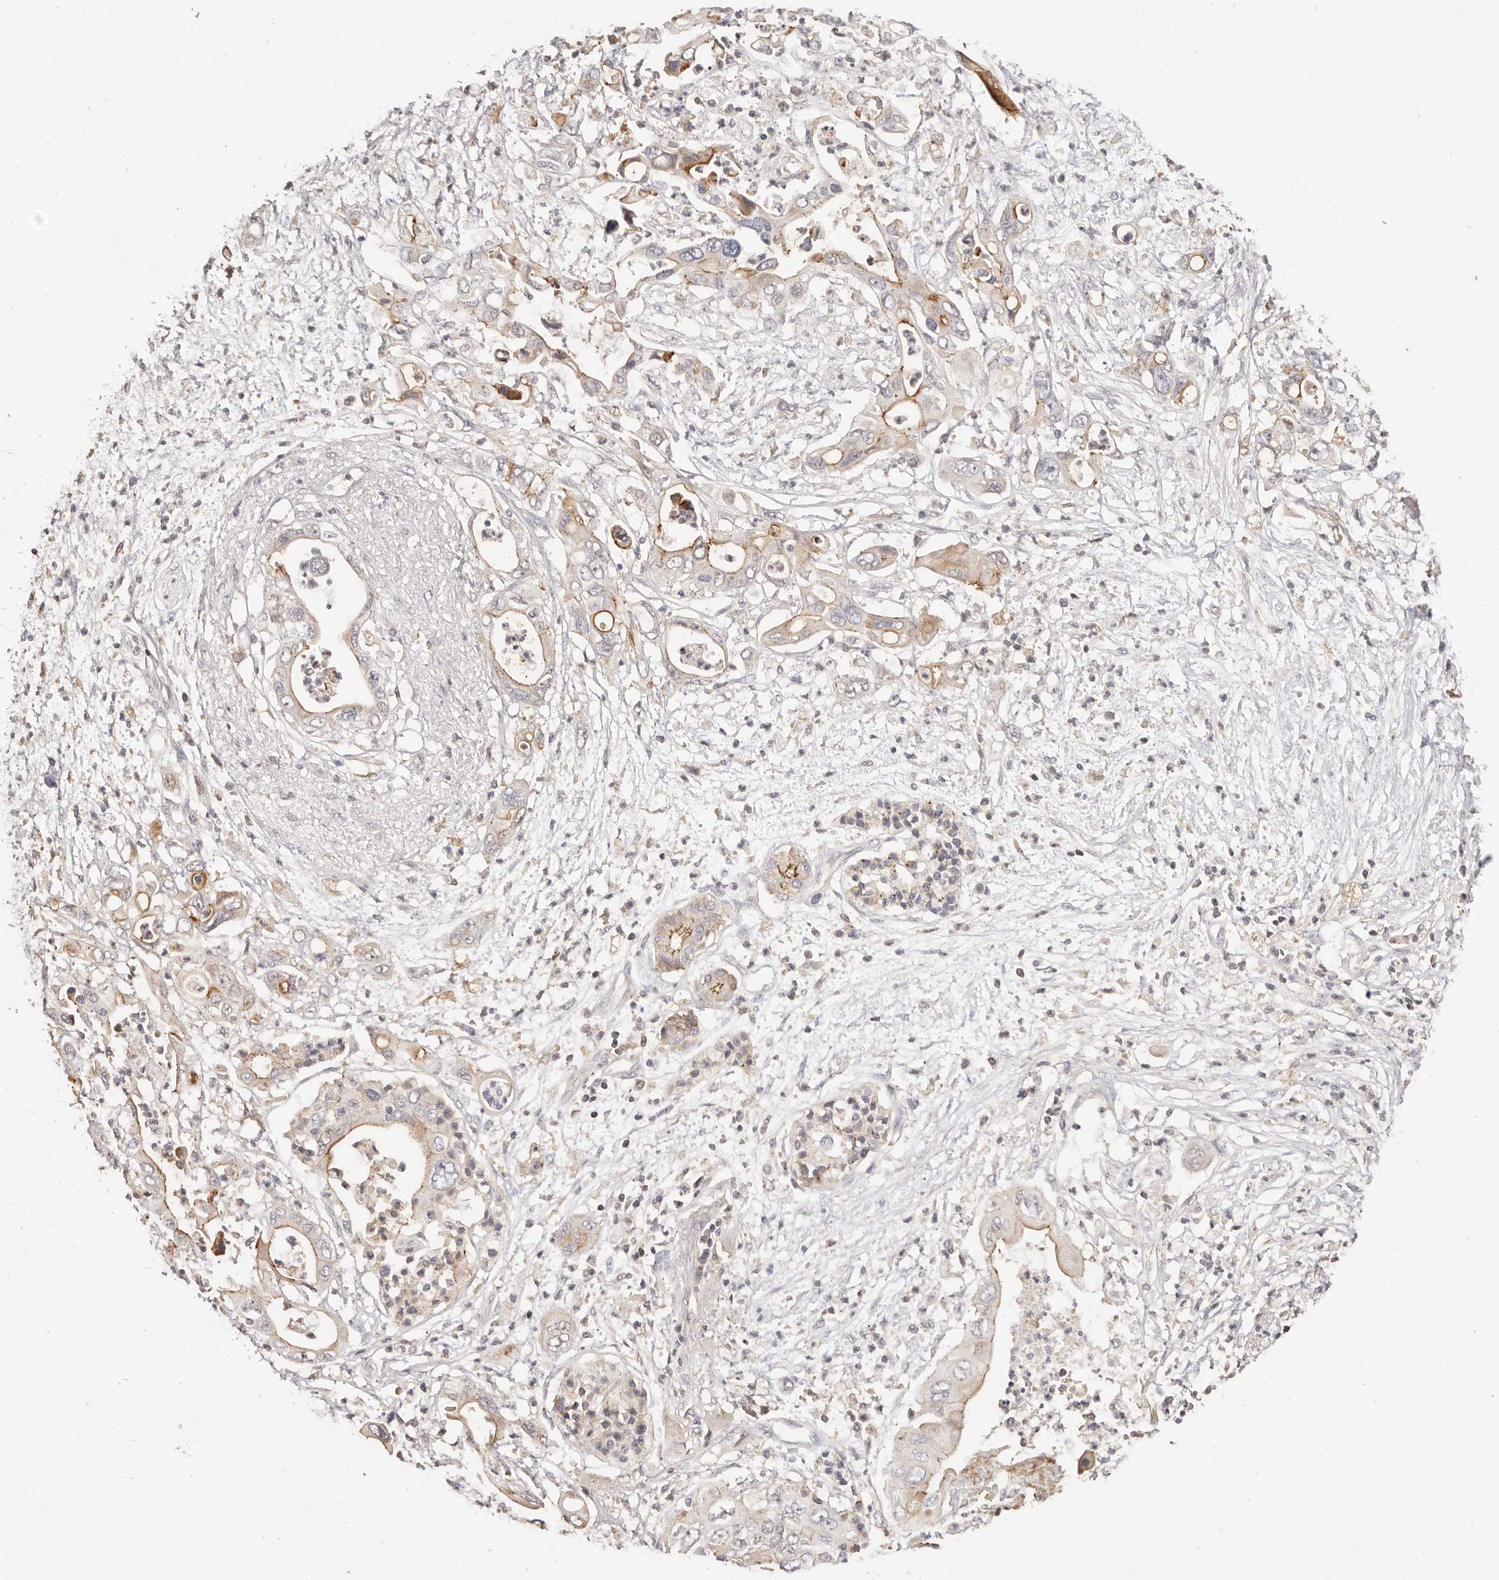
{"staining": {"intensity": "moderate", "quantity": "<25%", "location": "cytoplasmic/membranous"}, "tissue": "pancreatic cancer", "cell_type": "Tumor cells", "image_type": "cancer", "snomed": [{"axis": "morphology", "description": "Adenocarcinoma, NOS"}, {"axis": "topography", "description": "Pancreas"}], "caption": "Moderate cytoplasmic/membranous protein positivity is seen in about <25% of tumor cells in adenocarcinoma (pancreatic).", "gene": "CXADR", "patient": {"sex": "male", "age": 66}}